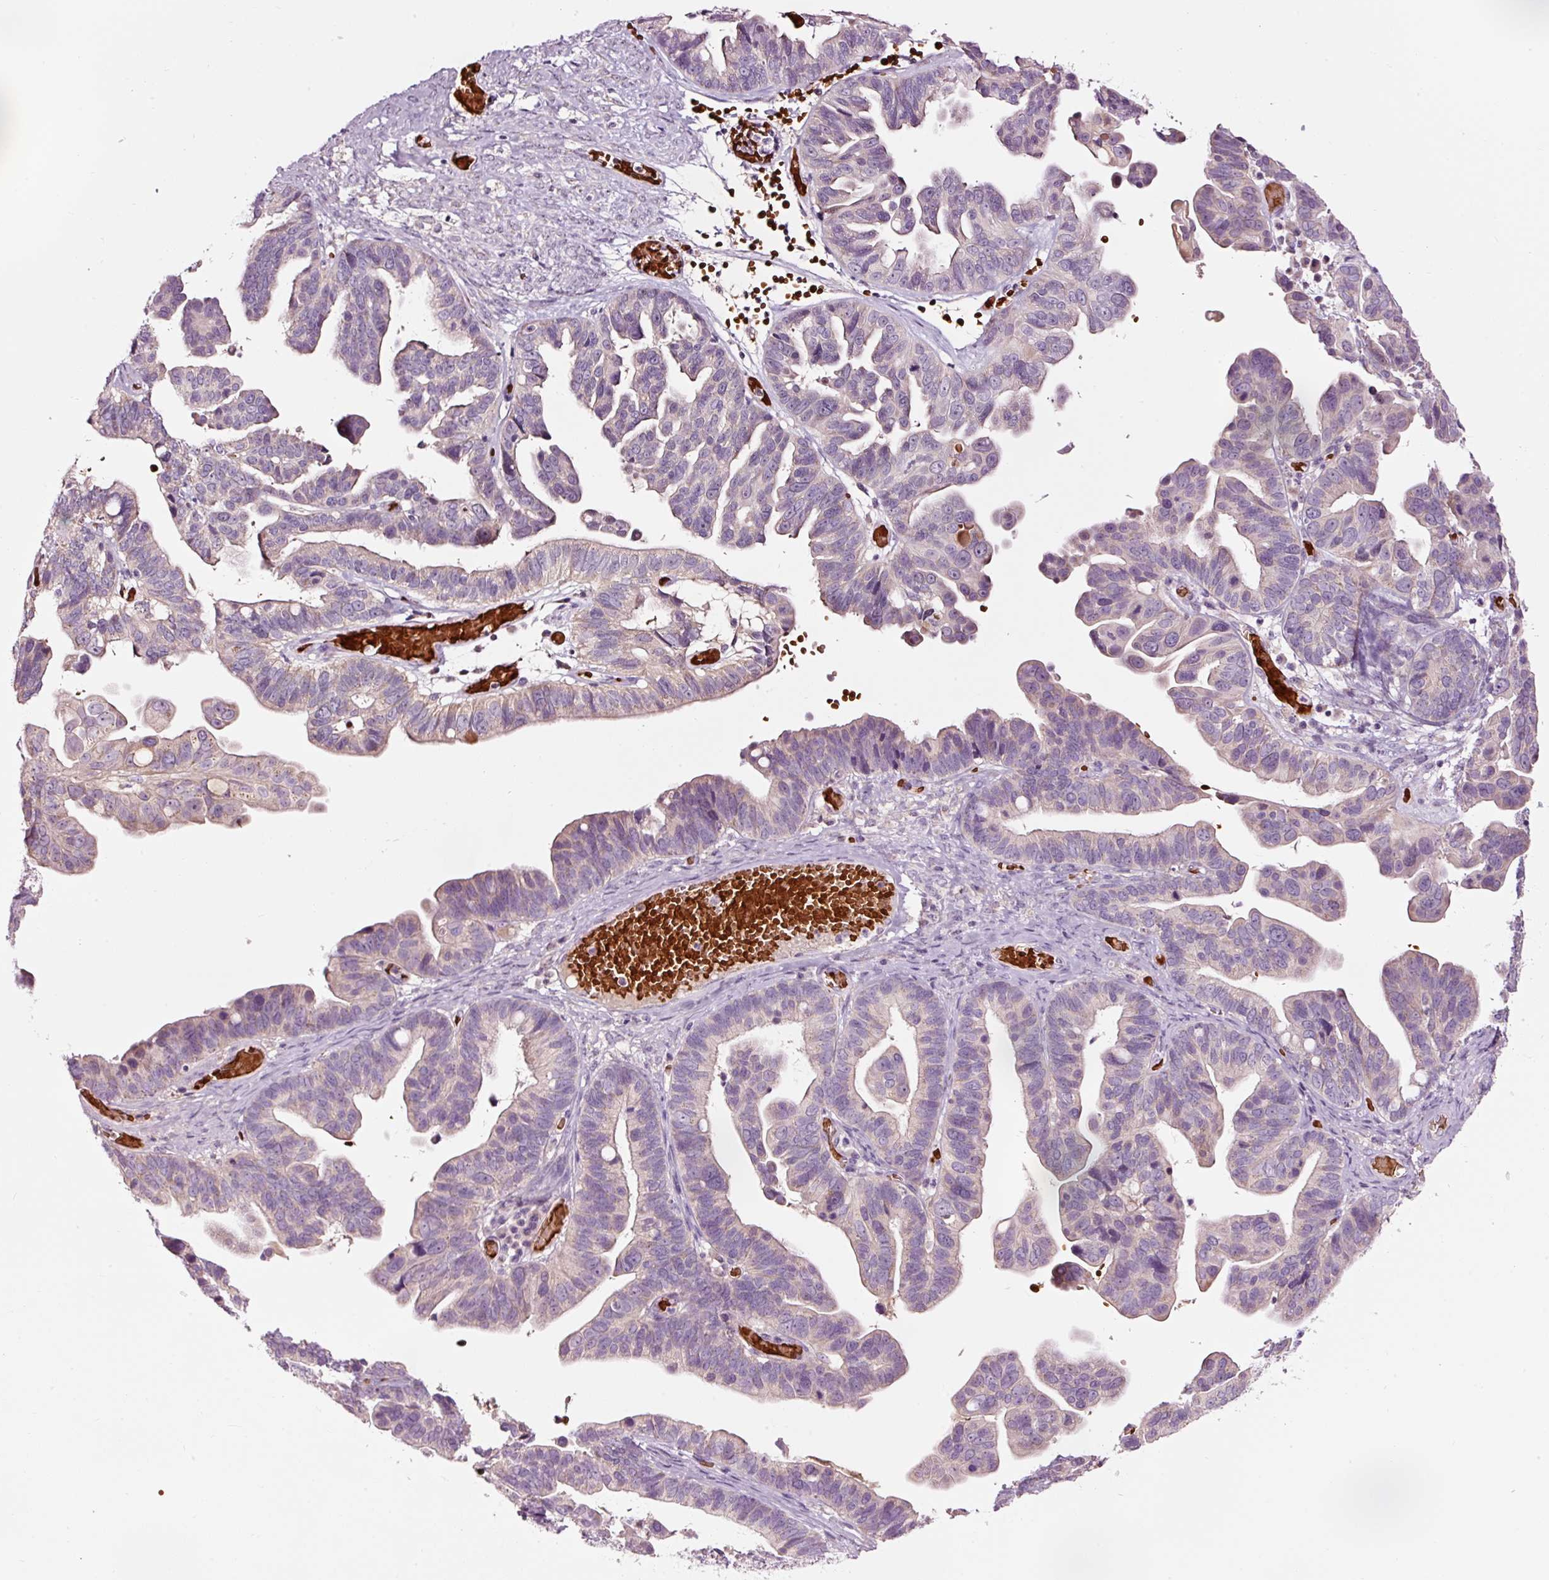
{"staining": {"intensity": "negative", "quantity": "none", "location": "none"}, "tissue": "ovarian cancer", "cell_type": "Tumor cells", "image_type": "cancer", "snomed": [{"axis": "morphology", "description": "Cystadenocarcinoma, serous, NOS"}, {"axis": "topography", "description": "Ovary"}], "caption": "High magnification brightfield microscopy of ovarian serous cystadenocarcinoma stained with DAB (3,3'-diaminobenzidine) (brown) and counterstained with hematoxylin (blue): tumor cells show no significant staining.", "gene": "LDHAL6B", "patient": {"sex": "female", "age": 56}}